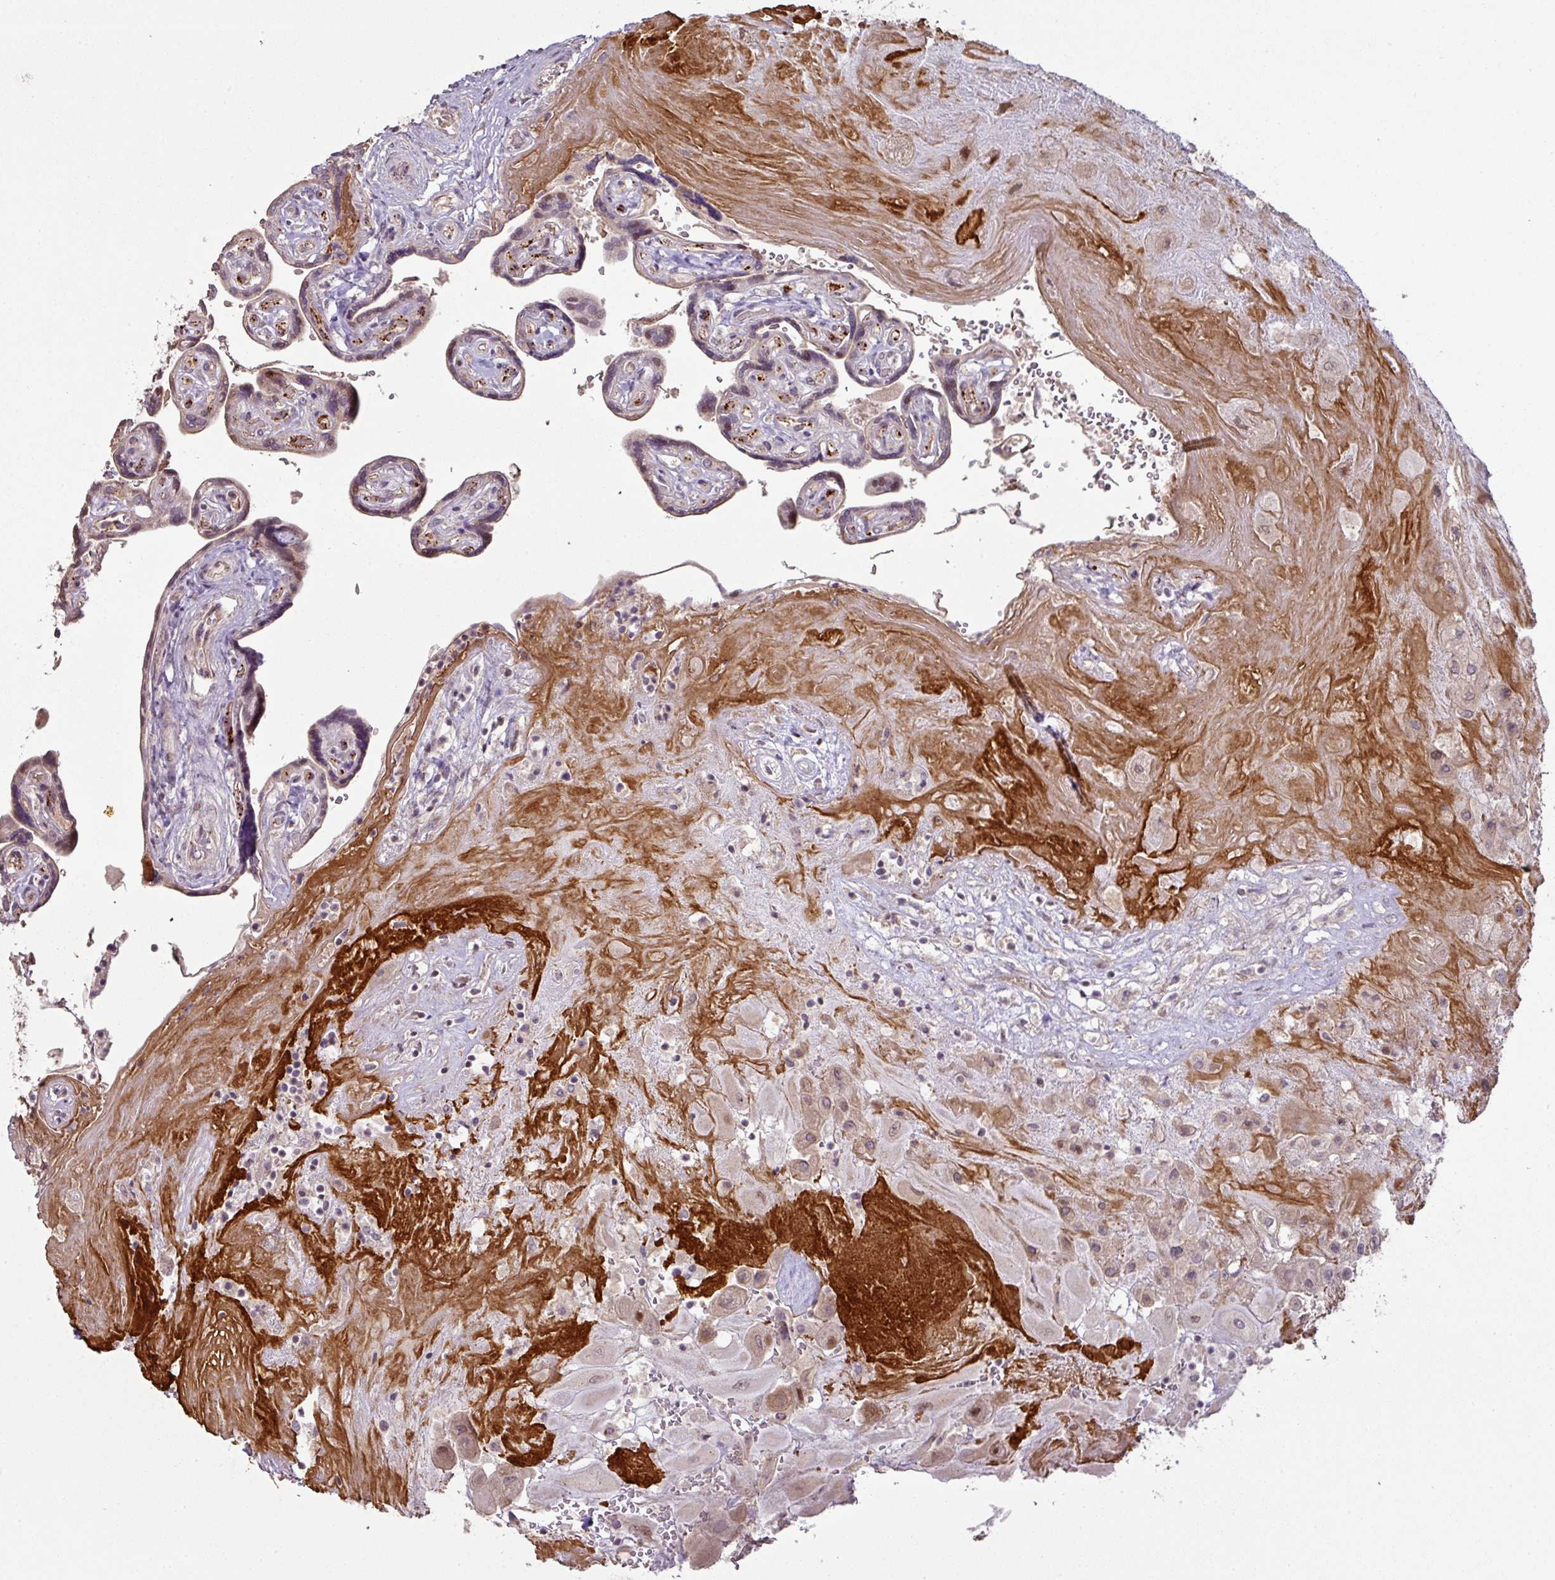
{"staining": {"intensity": "weak", "quantity": ">75%", "location": "cytoplasmic/membranous"}, "tissue": "placenta", "cell_type": "Decidual cells", "image_type": "normal", "snomed": [{"axis": "morphology", "description": "Normal tissue, NOS"}, {"axis": "topography", "description": "Placenta"}], "caption": "Placenta stained with immunohistochemistry (IHC) exhibits weak cytoplasmic/membranous expression in about >75% of decidual cells.", "gene": "CXCR5", "patient": {"sex": "female", "age": 32}}